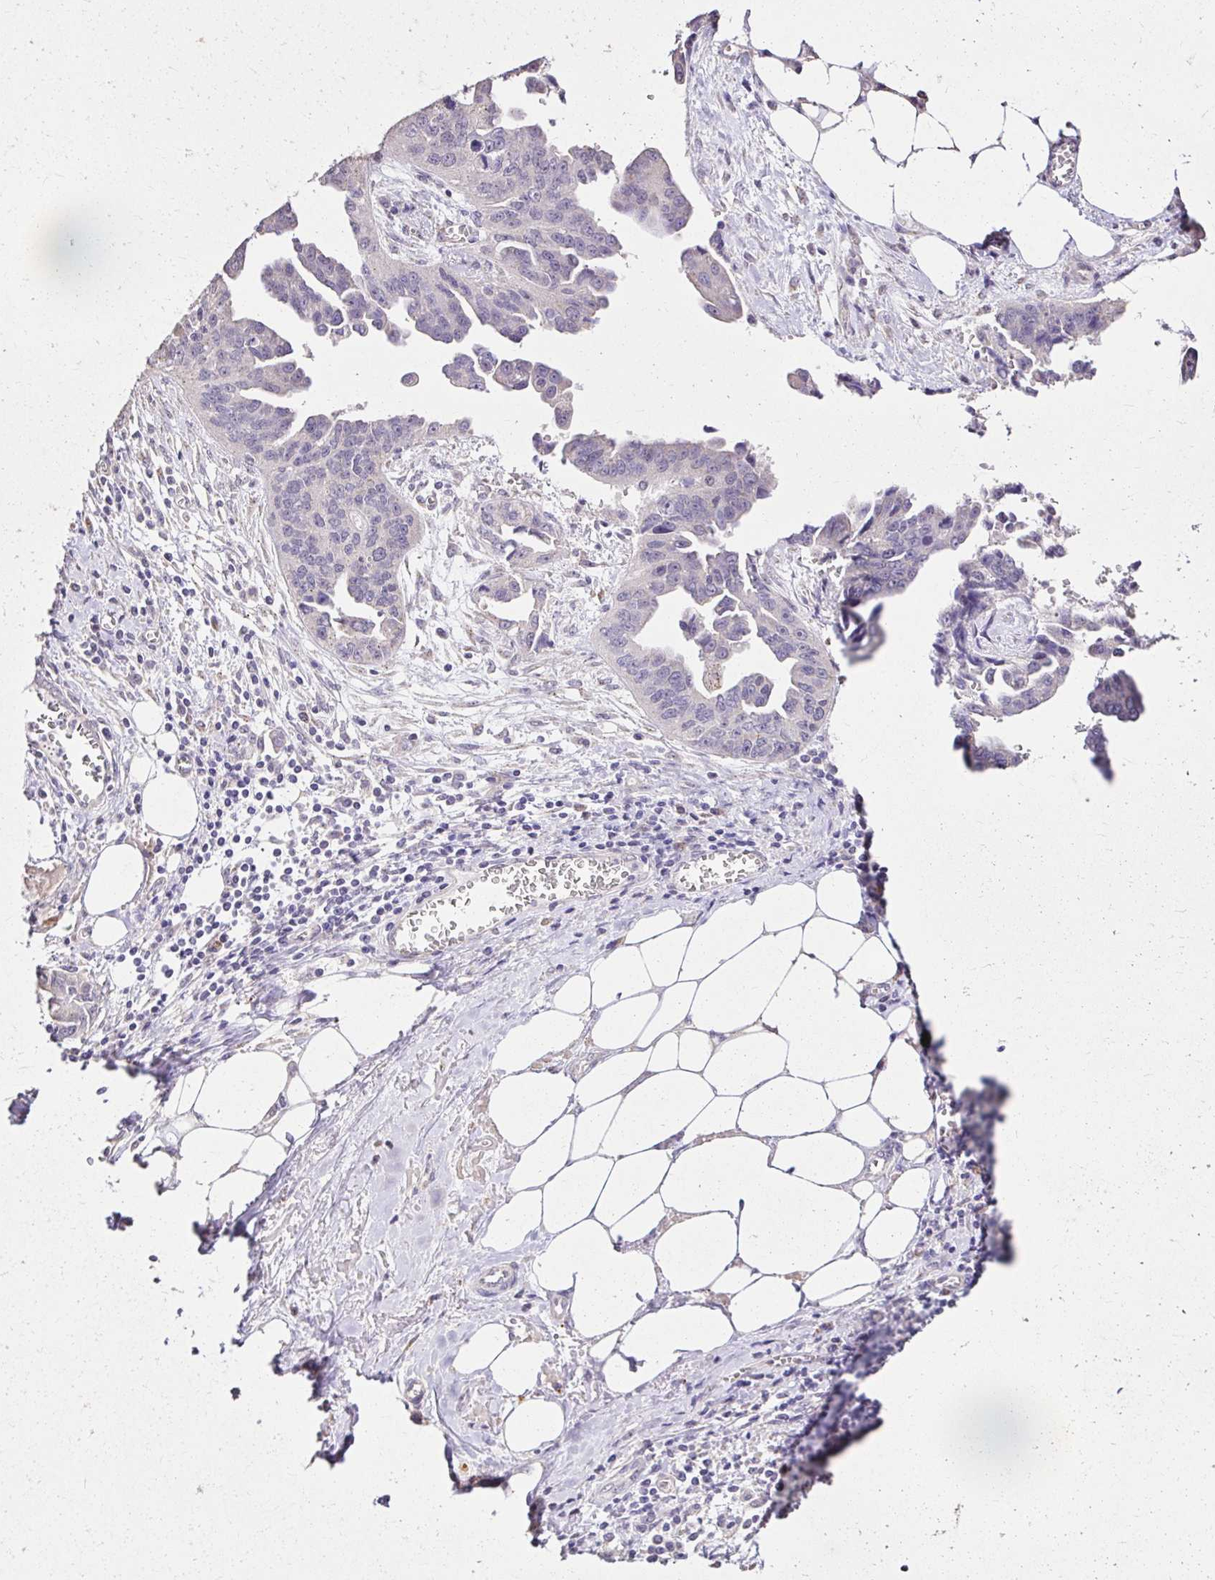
{"staining": {"intensity": "negative", "quantity": "none", "location": "none"}, "tissue": "ovarian cancer", "cell_type": "Tumor cells", "image_type": "cancer", "snomed": [{"axis": "morphology", "description": "Cystadenocarcinoma, serous, NOS"}, {"axis": "topography", "description": "Ovary"}], "caption": "Tumor cells show no significant protein positivity in ovarian cancer.", "gene": "KIAA1210", "patient": {"sex": "female", "age": 75}}